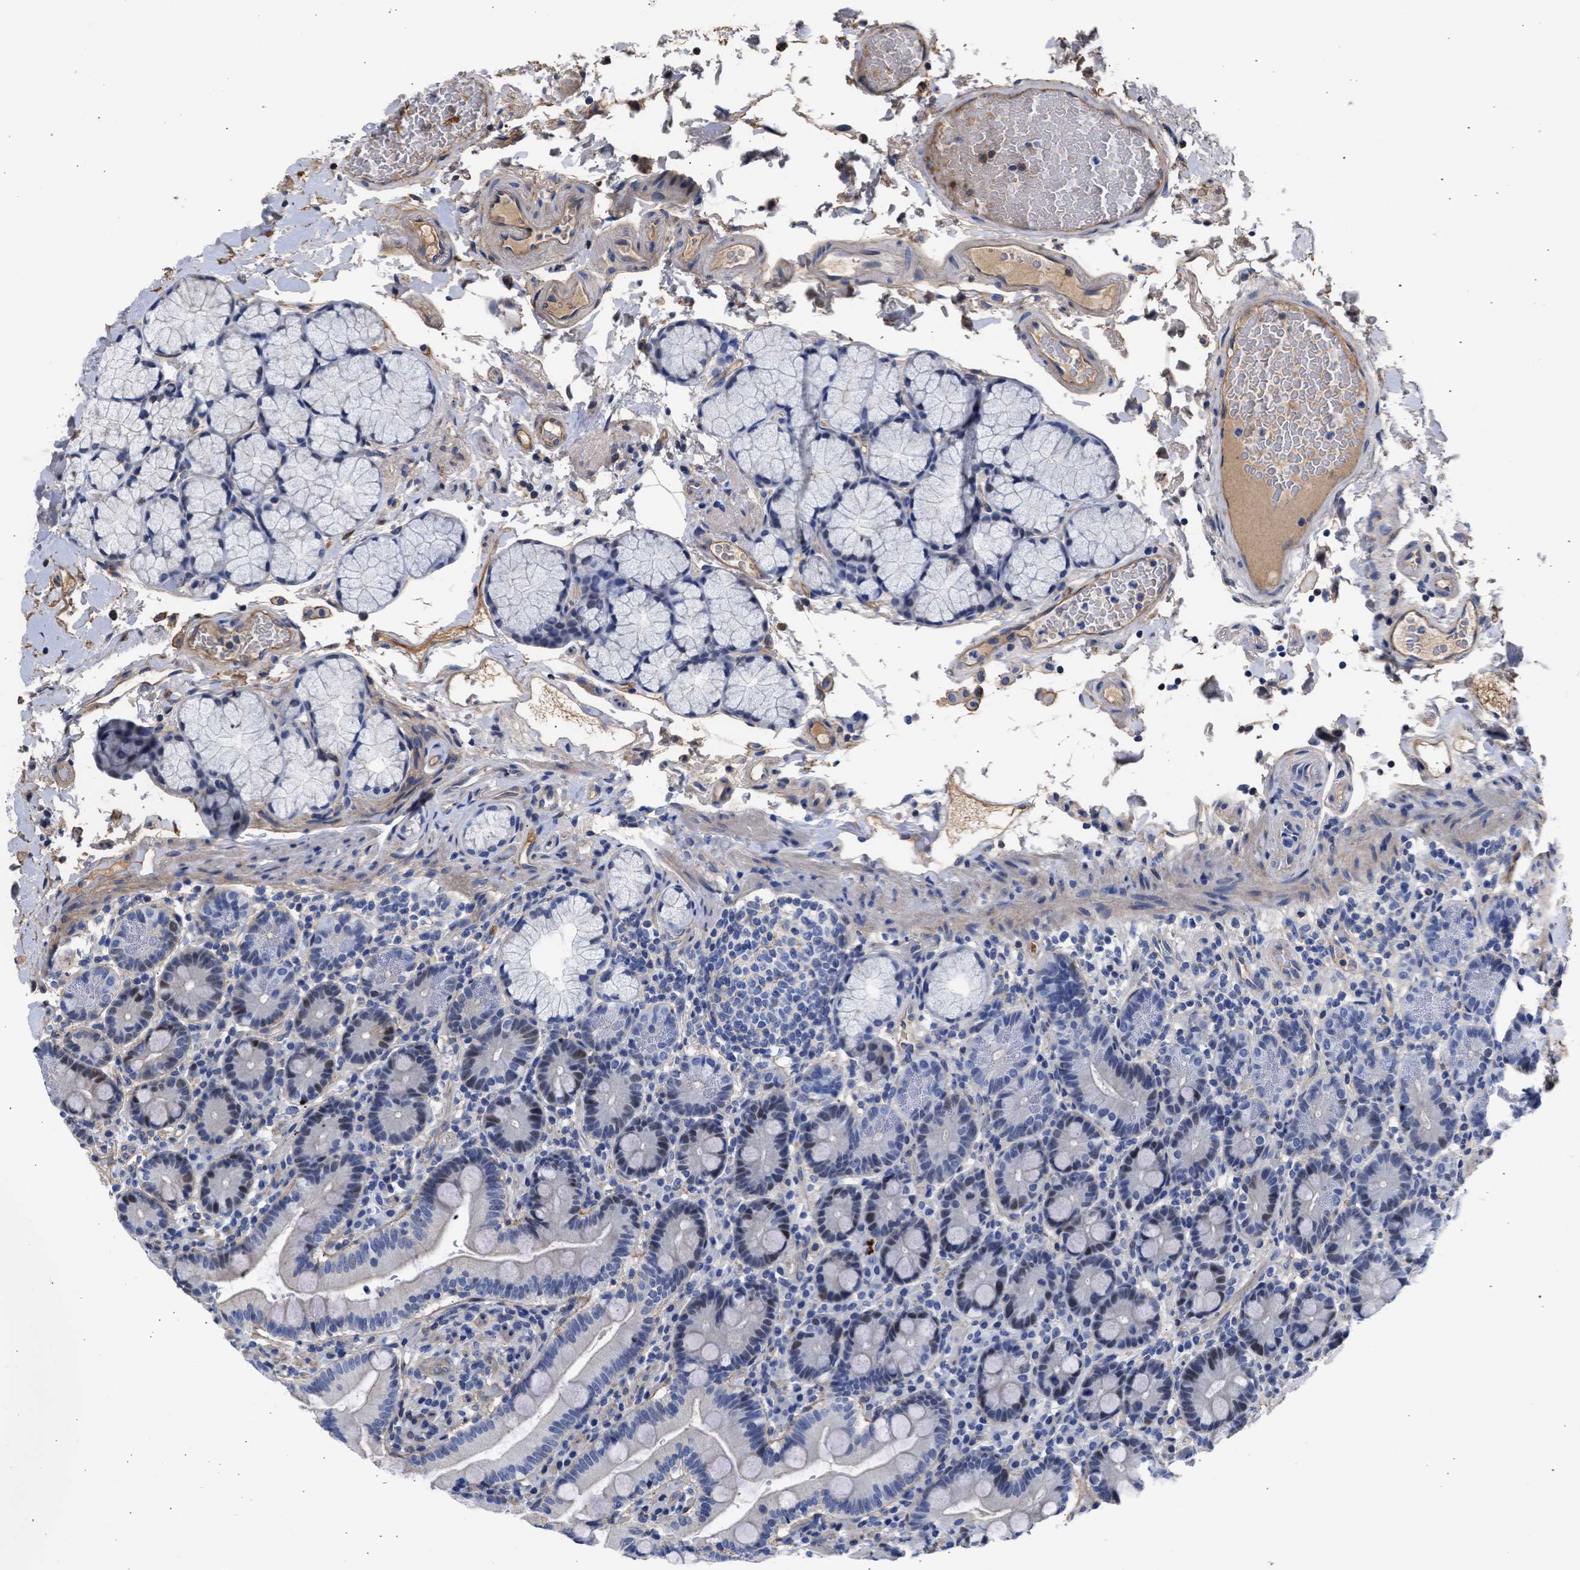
{"staining": {"intensity": "weak", "quantity": "<25%", "location": "cytoplasmic/membranous,nuclear"}, "tissue": "duodenum", "cell_type": "Glandular cells", "image_type": "normal", "snomed": [{"axis": "morphology", "description": "Normal tissue, NOS"}, {"axis": "topography", "description": "Small intestine, NOS"}], "caption": "Duodenum stained for a protein using immunohistochemistry (IHC) reveals no expression glandular cells.", "gene": "MAS1L", "patient": {"sex": "female", "age": 71}}